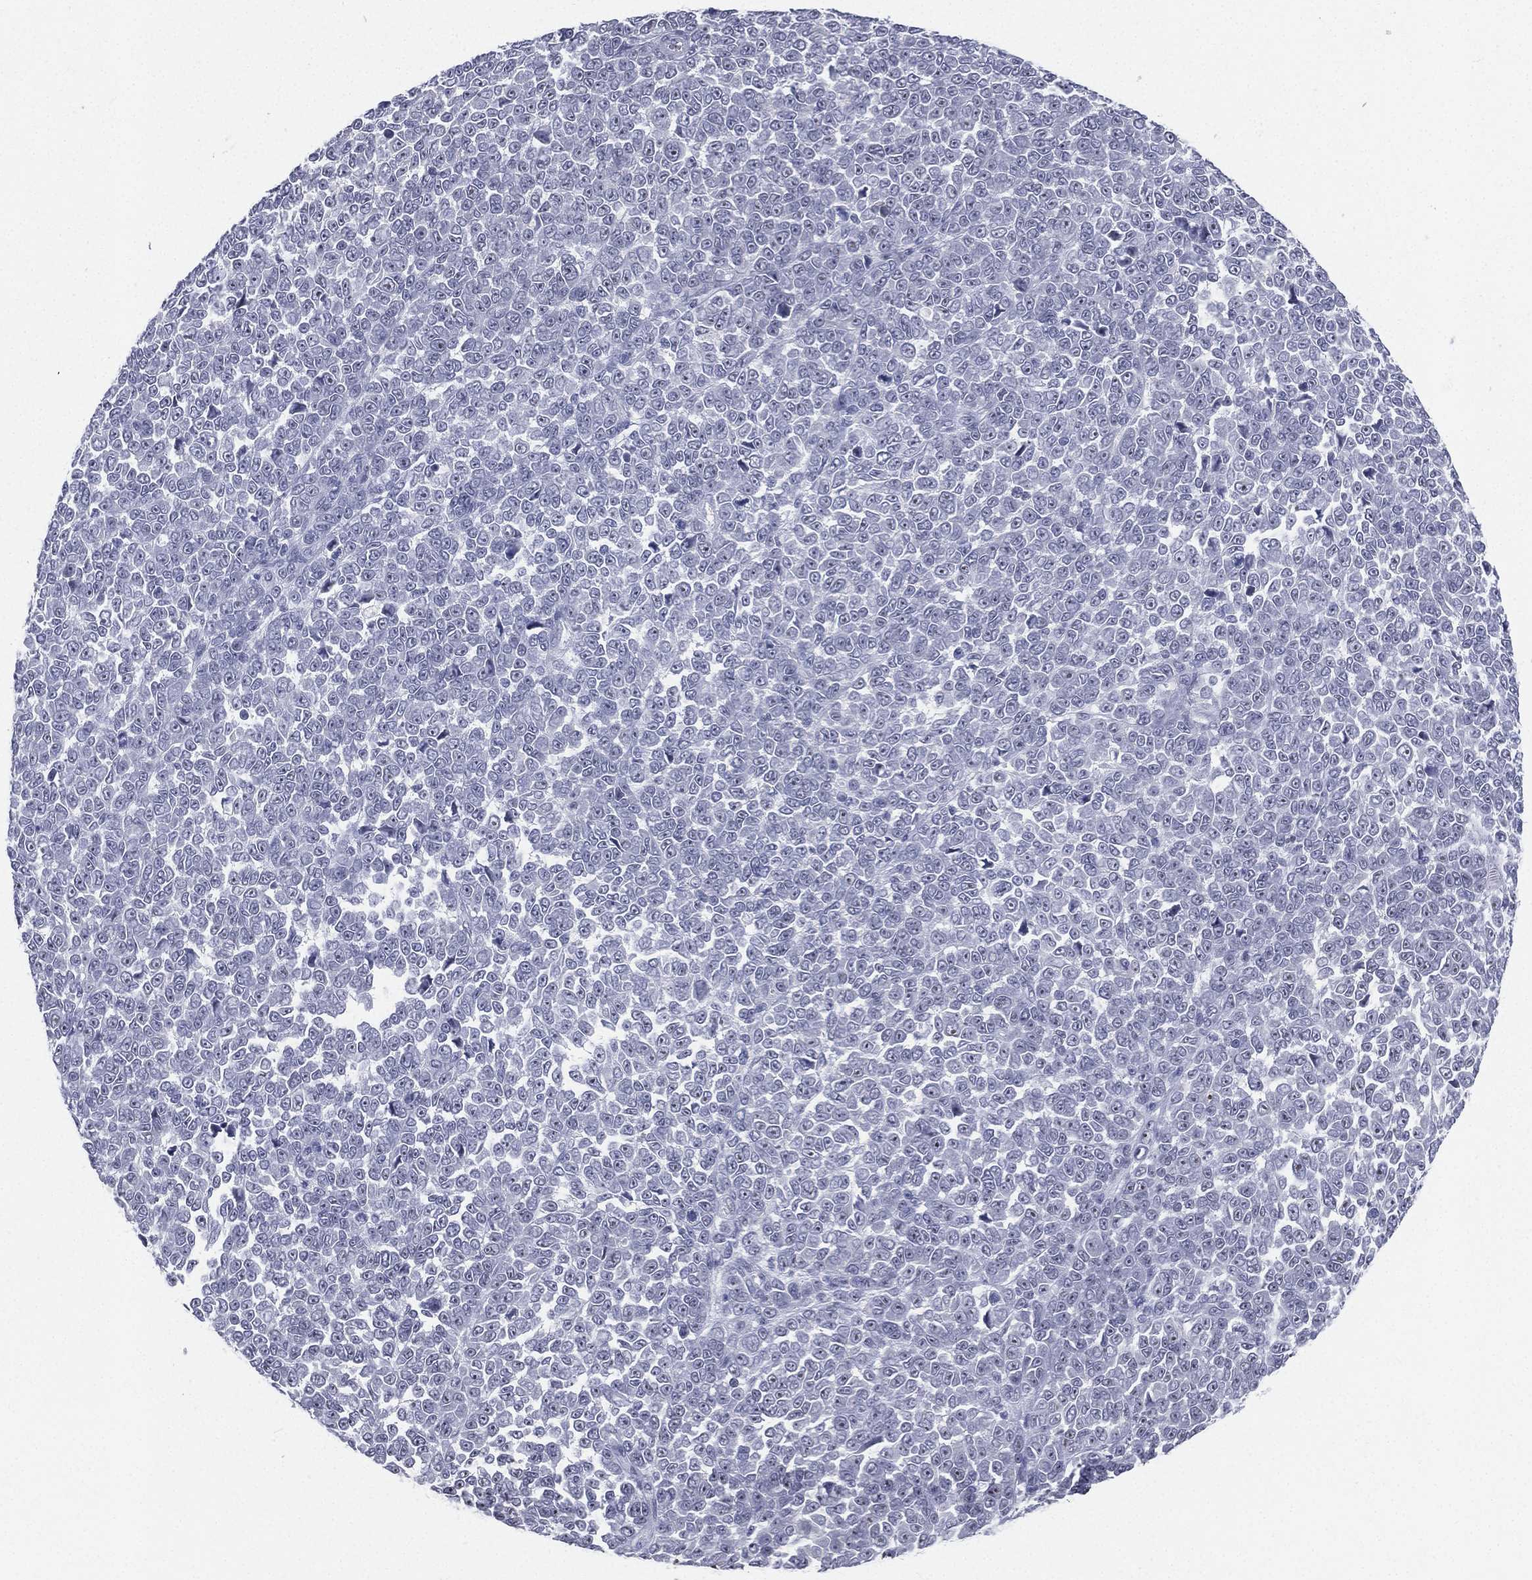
{"staining": {"intensity": "moderate", "quantity": "25%-75%", "location": "nuclear"}, "tissue": "melanoma", "cell_type": "Tumor cells", "image_type": "cancer", "snomed": [{"axis": "morphology", "description": "Malignant melanoma, NOS"}, {"axis": "topography", "description": "Skin"}], "caption": "Immunohistochemistry micrograph of neoplastic tissue: melanoma stained using immunohistochemistry reveals medium levels of moderate protein expression localized specifically in the nuclear of tumor cells, appearing as a nuclear brown color.", "gene": "CD22", "patient": {"sex": "female", "age": 95}}